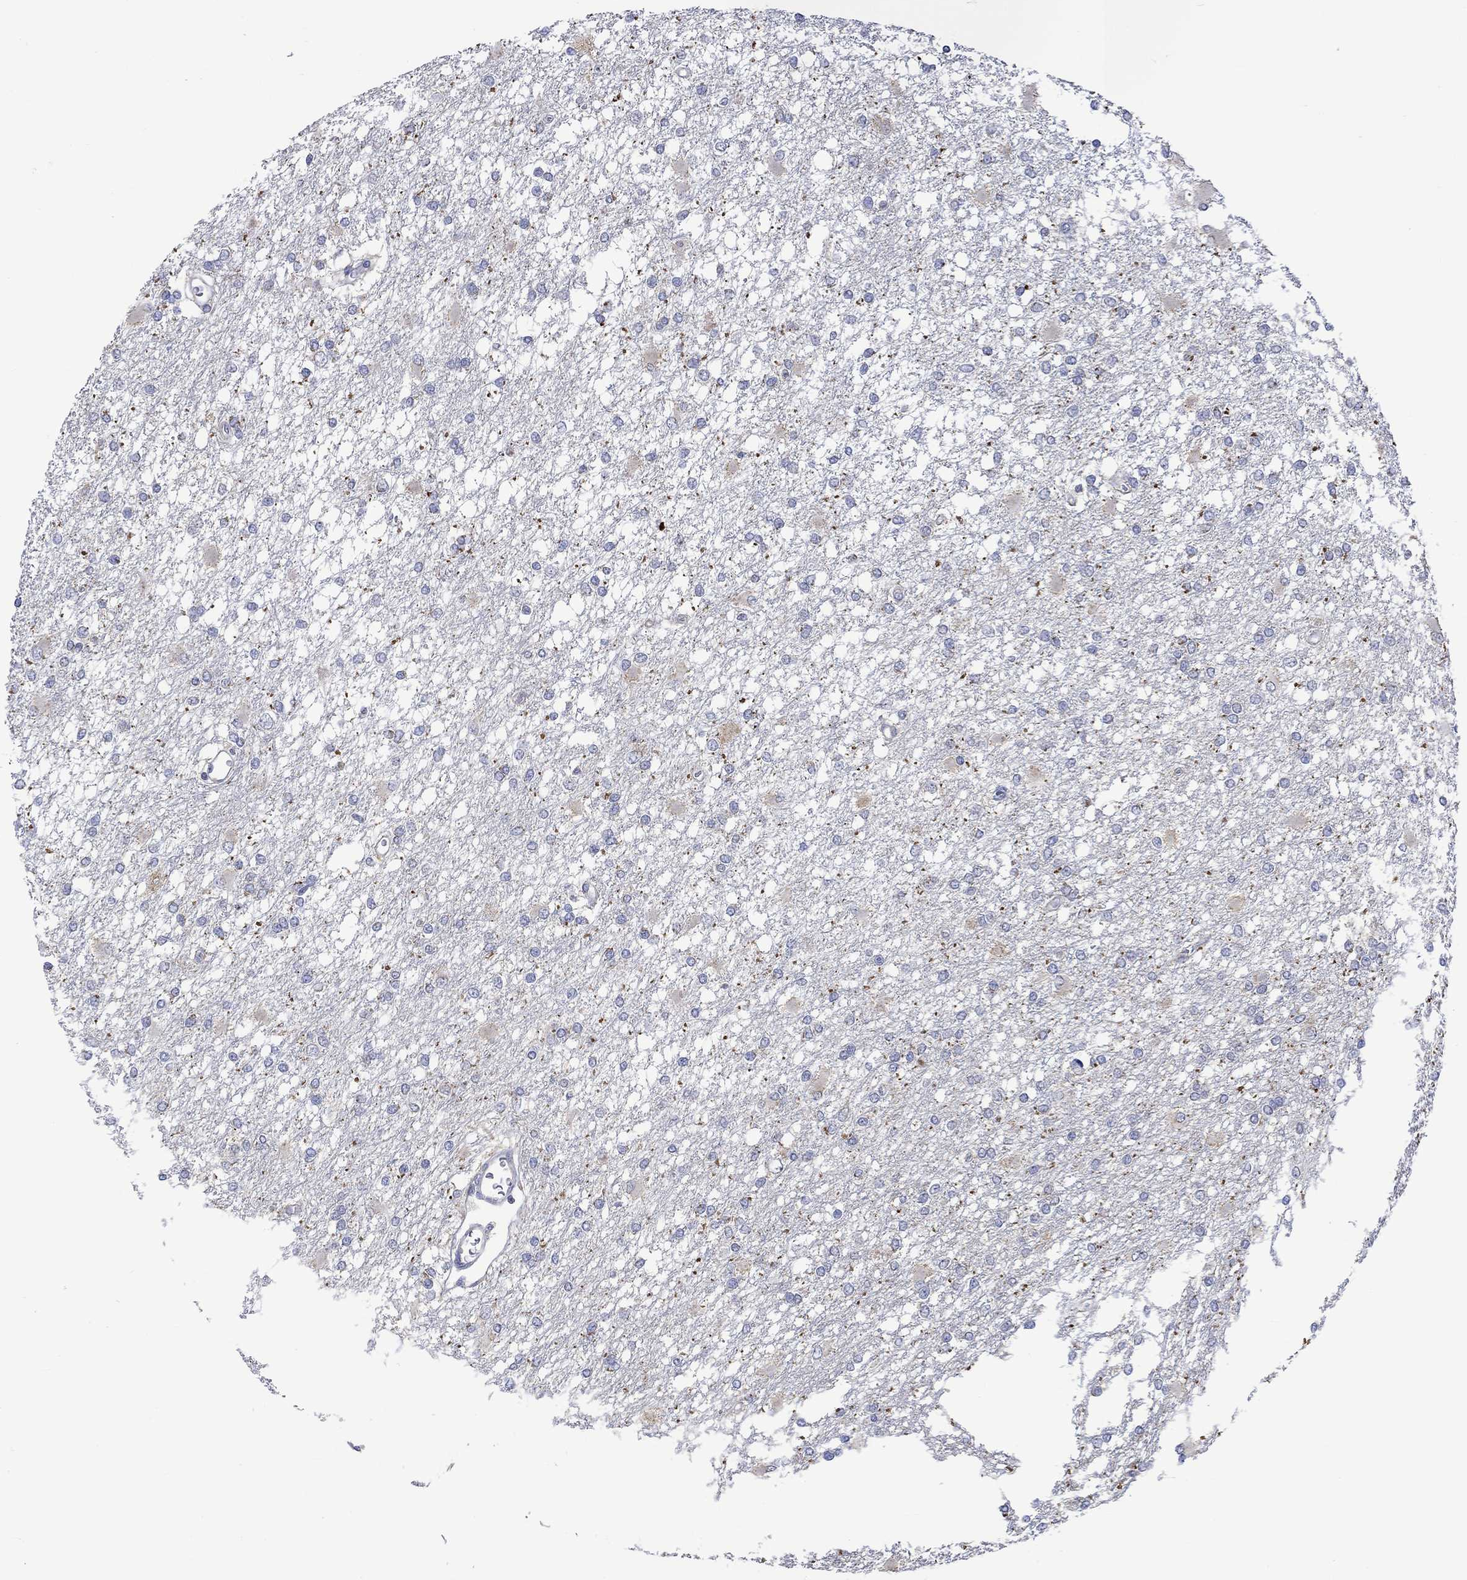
{"staining": {"intensity": "negative", "quantity": "none", "location": "none"}, "tissue": "glioma", "cell_type": "Tumor cells", "image_type": "cancer", "snomed": [{"axis": "morphology", "description": "Glioma, malignant, High grade"}, {"axis": "topography", "description": "Cerebral cortex"}], "caption": "The histopathology image exhibits no staining of tumor cells in malignant glioma (high-grade).", "gene": "SLC48A1", "patient": {"sex": "male", "age": 79}}